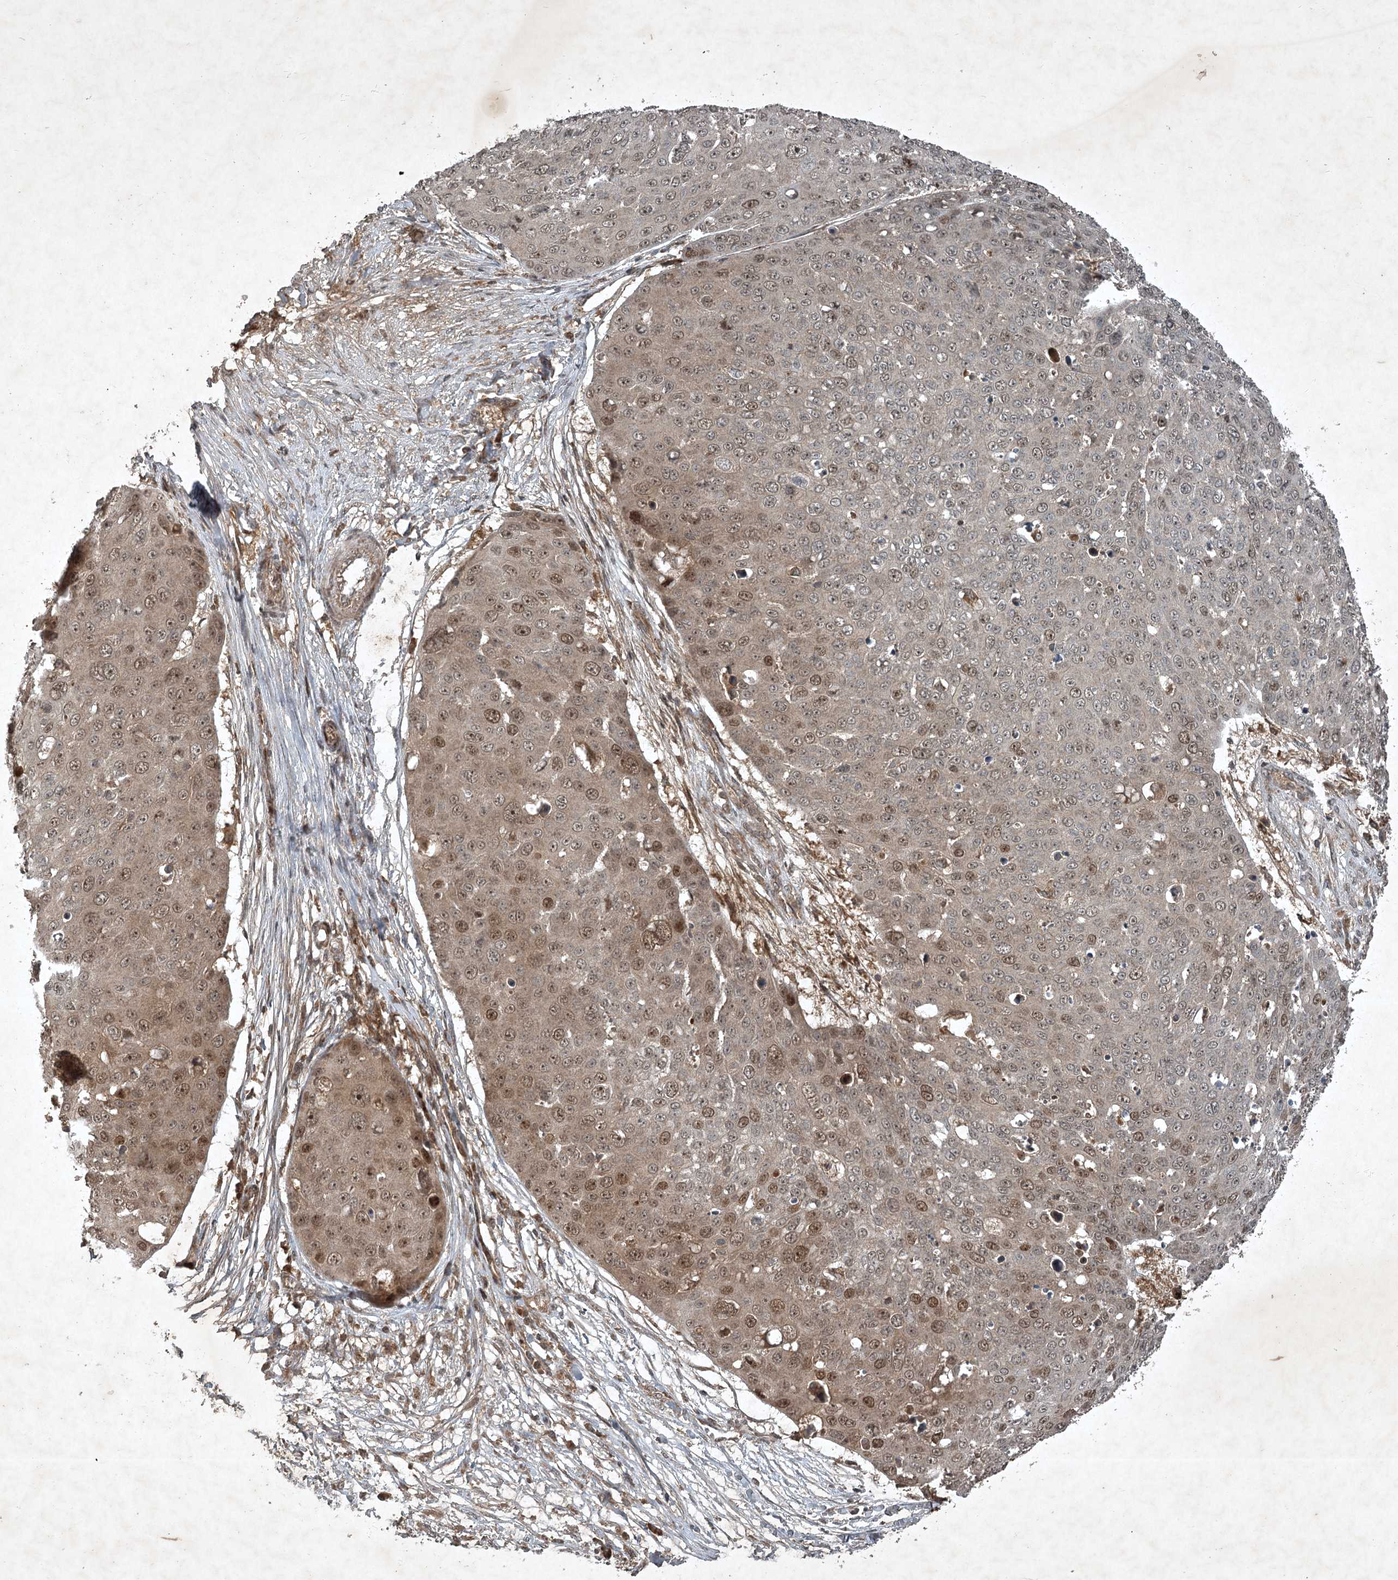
{"staining": {"intensity": "moderate", "quantity": "25%-75%", "location": "nuclear"}, "tissue": "skin cancer", "cell_type": "Tumor cells", "image_type": "cancer", "snomed": [{"axis": "morphology", "description": "Squamous cell carcinoma, NOS"}, {"axis": "topography", "description": "Skin"}], "caption": "Immunohistochemical staining of skin squamous cell carcinoma displays medium levels of moderate nuclear staining in approximately 25%-75% of tumor cells.", "gene": "UNC93A", "patient": {"sex": "male", "age": 71}}